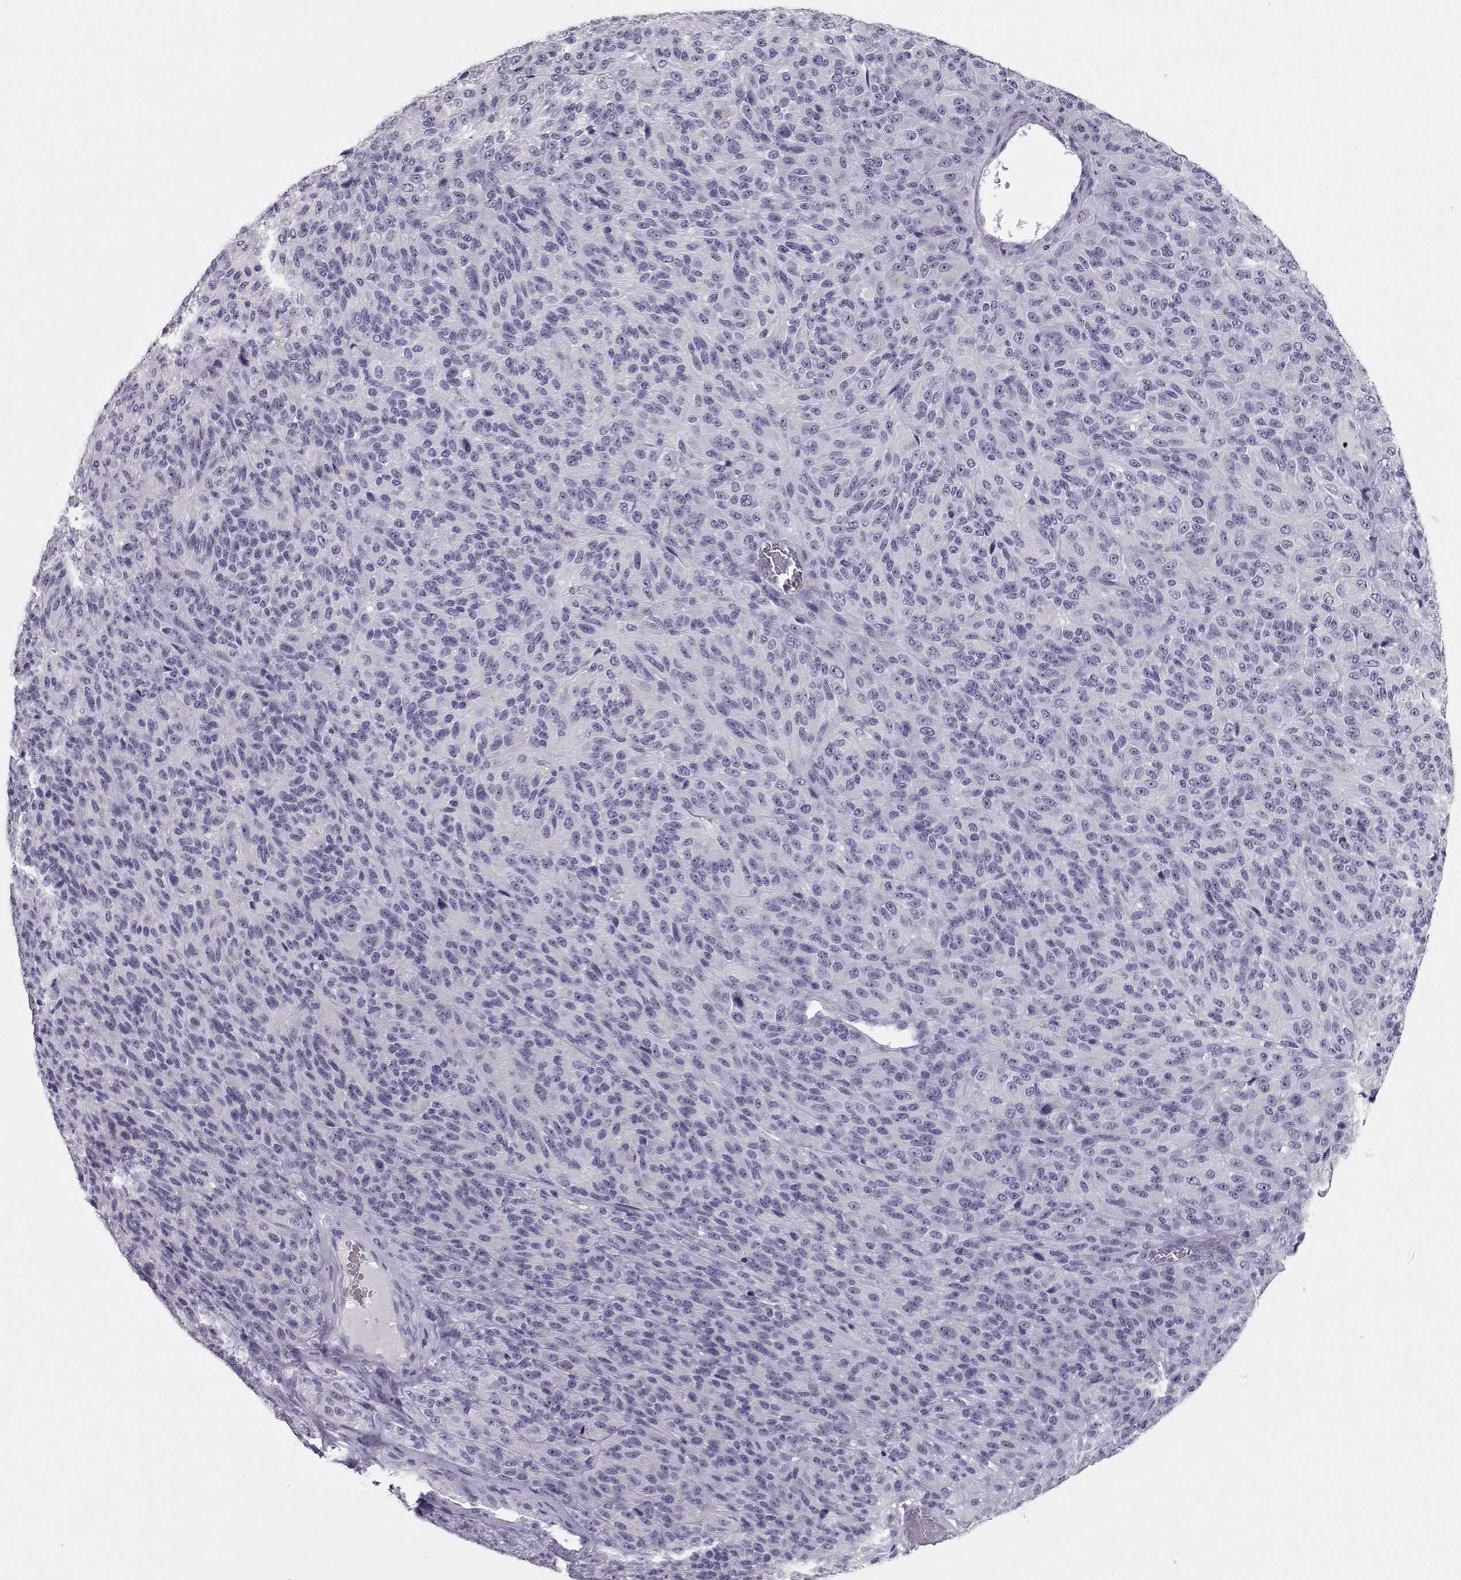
{"staining": {"intensity": "negative", "quantity": "none", "location": "none"}, "tissue": "melanoma", "cell_type": "Tumor cells", "image_type": "cancer", "snomed": [{"axis": "morphology", "description": "Malignant melanoma, Metastatic site"}, {"axis": "topography", "description": "Brain"}], "caption": "A histopathology image of melanoma stained for a protein shows no brown staining in tumor cells.", "gene": "LAMB3", "patient": {"sex": "female", "age": 56}}